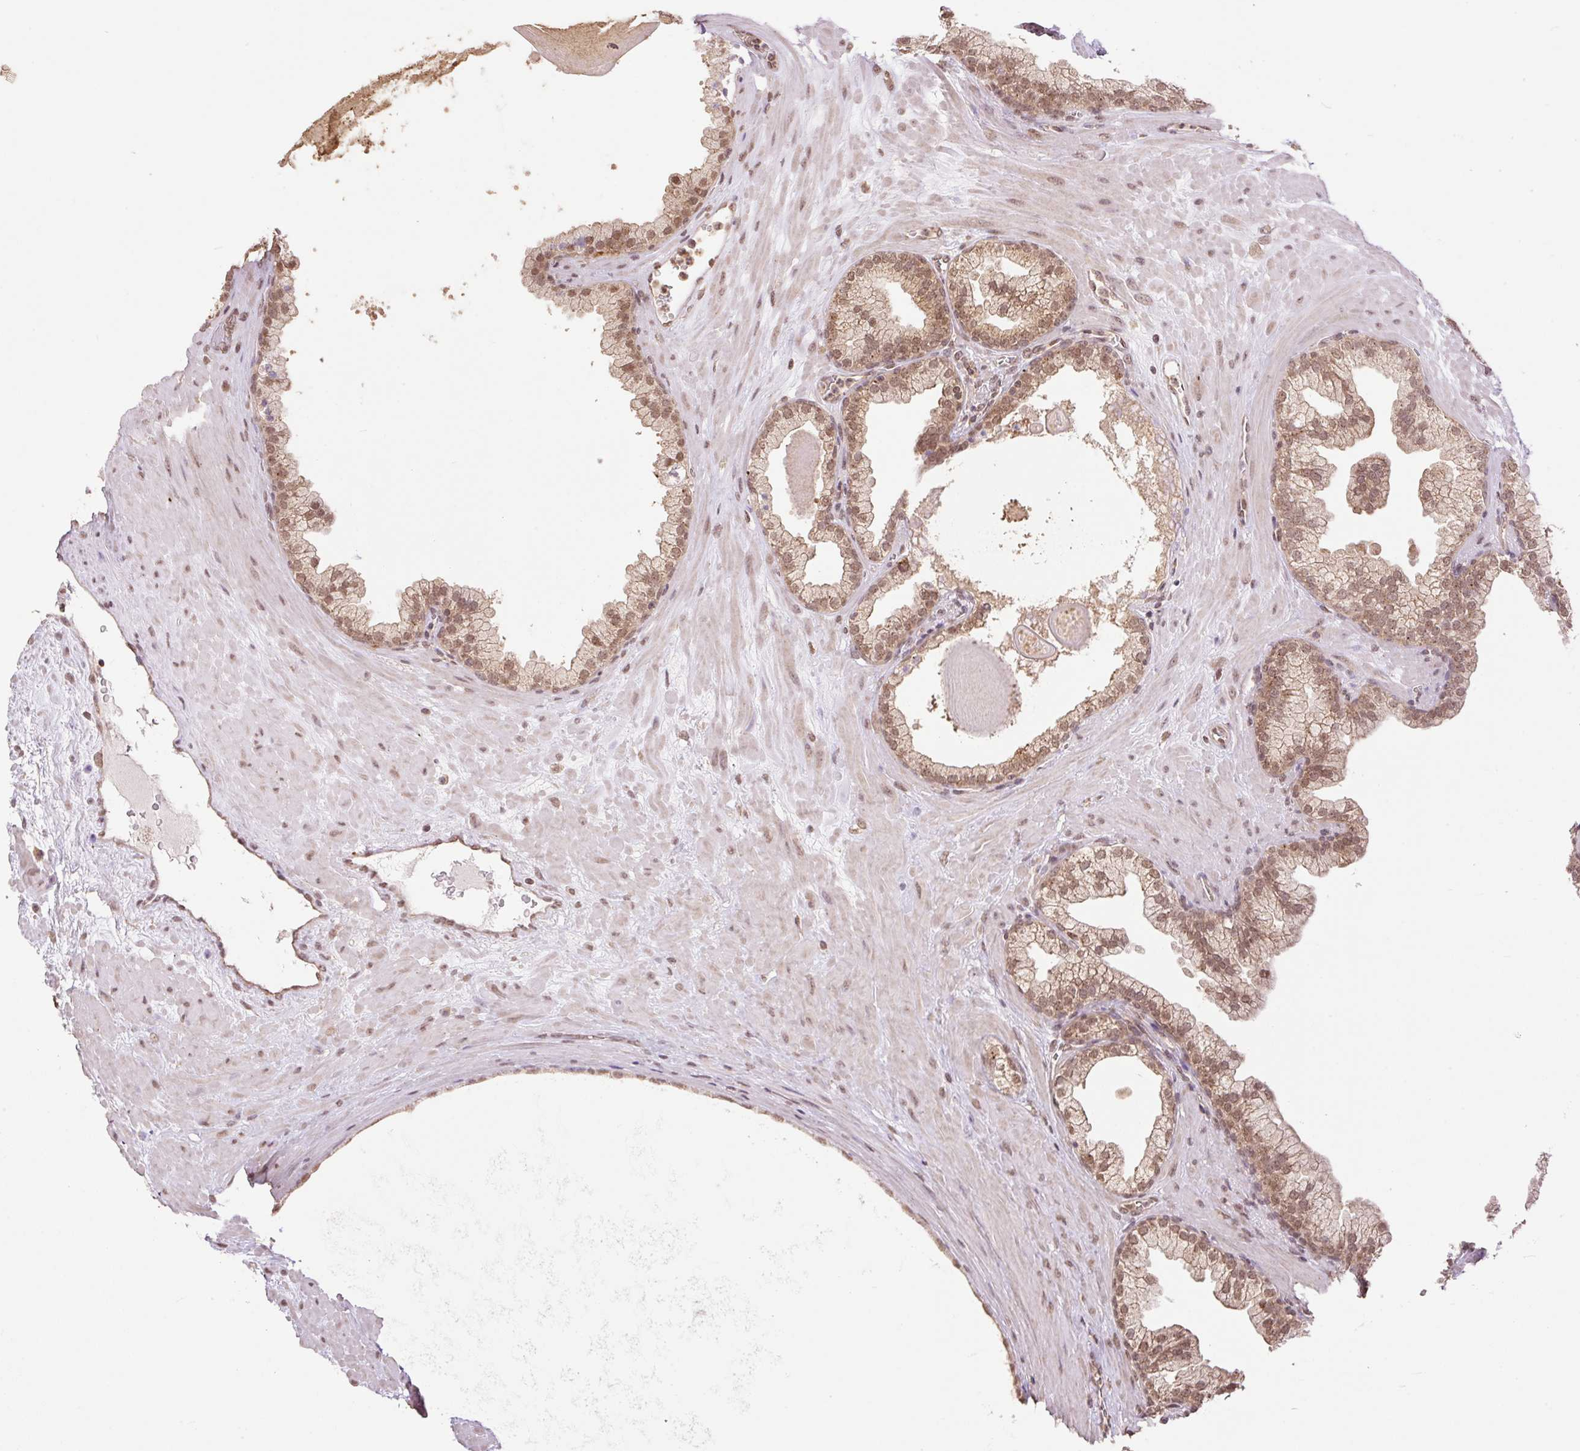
{"staining": {"intensity": "moderate", "quantity": ">75%", "location": "cytoplasmic/membranous,nuclear"}, "tissue": "prostate", "cell_type": "Glandular cells", "image_type": "normal", "snomed": [{"axis": "morphology", "description": "Normal tissue, NOS"}, {"axis": "topography", "description": "Prostate"}, {"axis": "topography", "description": "Peripheral nerve tissue"}], "caption": "Brown immunohistochemical staining in normal prostate reveals moderate cytoplasmic/membranous,nuclear positivity in approximately >75% of glandular cells.", "gene": "VPS25", "patient": {"sex": "male", "age": 61}}